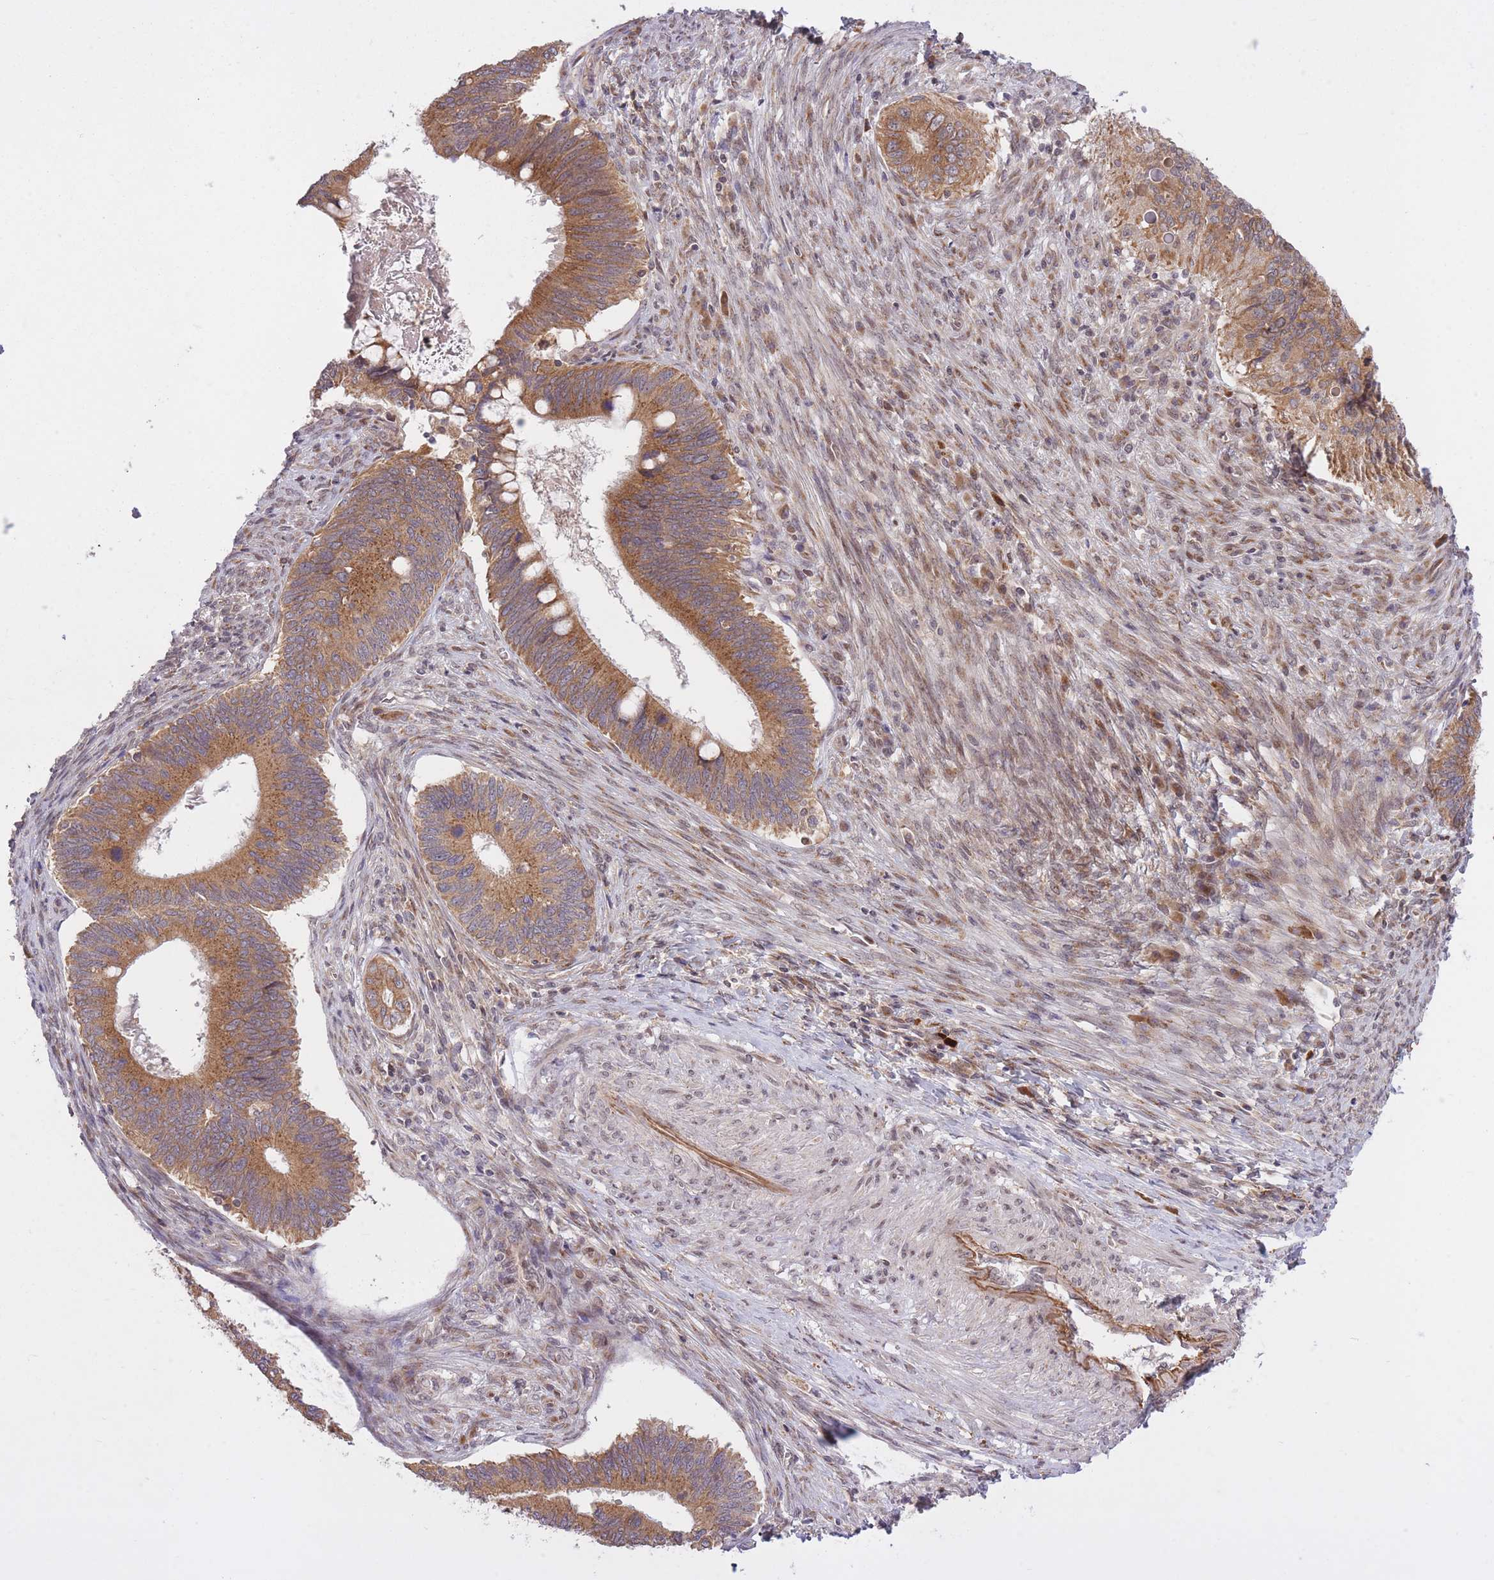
{"staining": {"intensity": "moderate", "quantity": ">75%", "location": "cytoplasmic/membranous"}, "tissue": "cervical cancer", "cell_type": "Tumor cells", "image_type": "cancer", "snomed": [{"axis": "morphology", "description": "Adenocarcinoma, NOS"}, {"axis": "topography", "description": "Cervix"}], "caption": "Tumor cells exhibit medium levels of moderate cytoplasmic/membranous expression in about >75% of cells in cervical cancer (adenocarcinoma).", "gene": "ZNF391", "patient": {"sex": "female", "age": 42}}